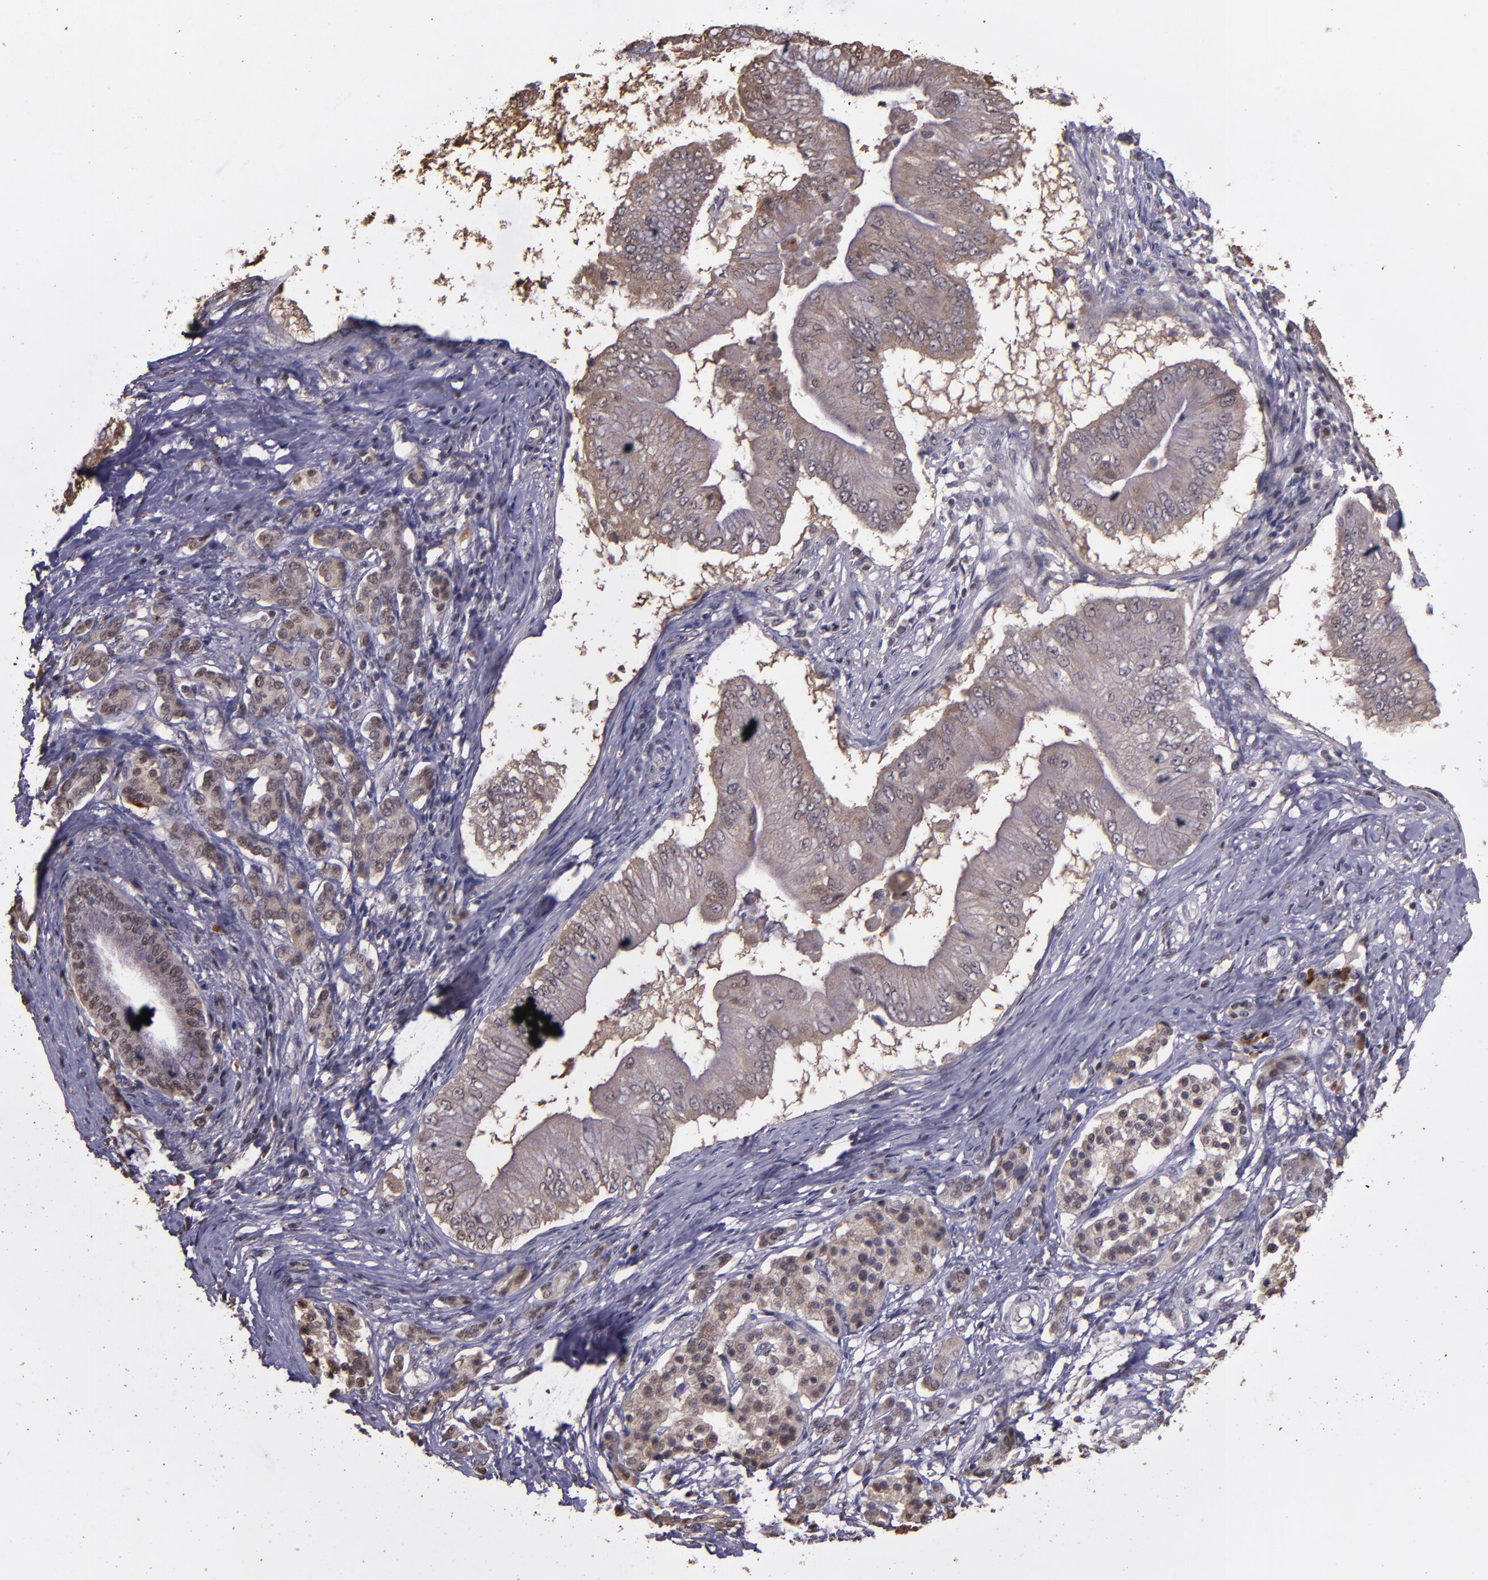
{"staining": {"intensity": "weak", "quantity": "25%-75%", "location": "cytoplasmic/membranous,nuclear"}, "tissue": "pancreatic cancer", "cell_type": "Tumor cells", "image_type": "cancer", "snomed": [{"axis": "morphology", "description": "Adenocarcinoma, NOS"}, {"axis": "topography", "description": "Pancreas"}], "caption": "This histopathology image exhibits adenocarcinoma (pancreatic) stained with immunohistochemistry (IHC) to label a protein in brown. The cytoplasmic/membranous and nuclear of tumor cells show weak positivity for the protein. Nuclei are counter-stained blue.", "gene": "SERPINF2", "patient": {"sex": "male", "age": 62}}